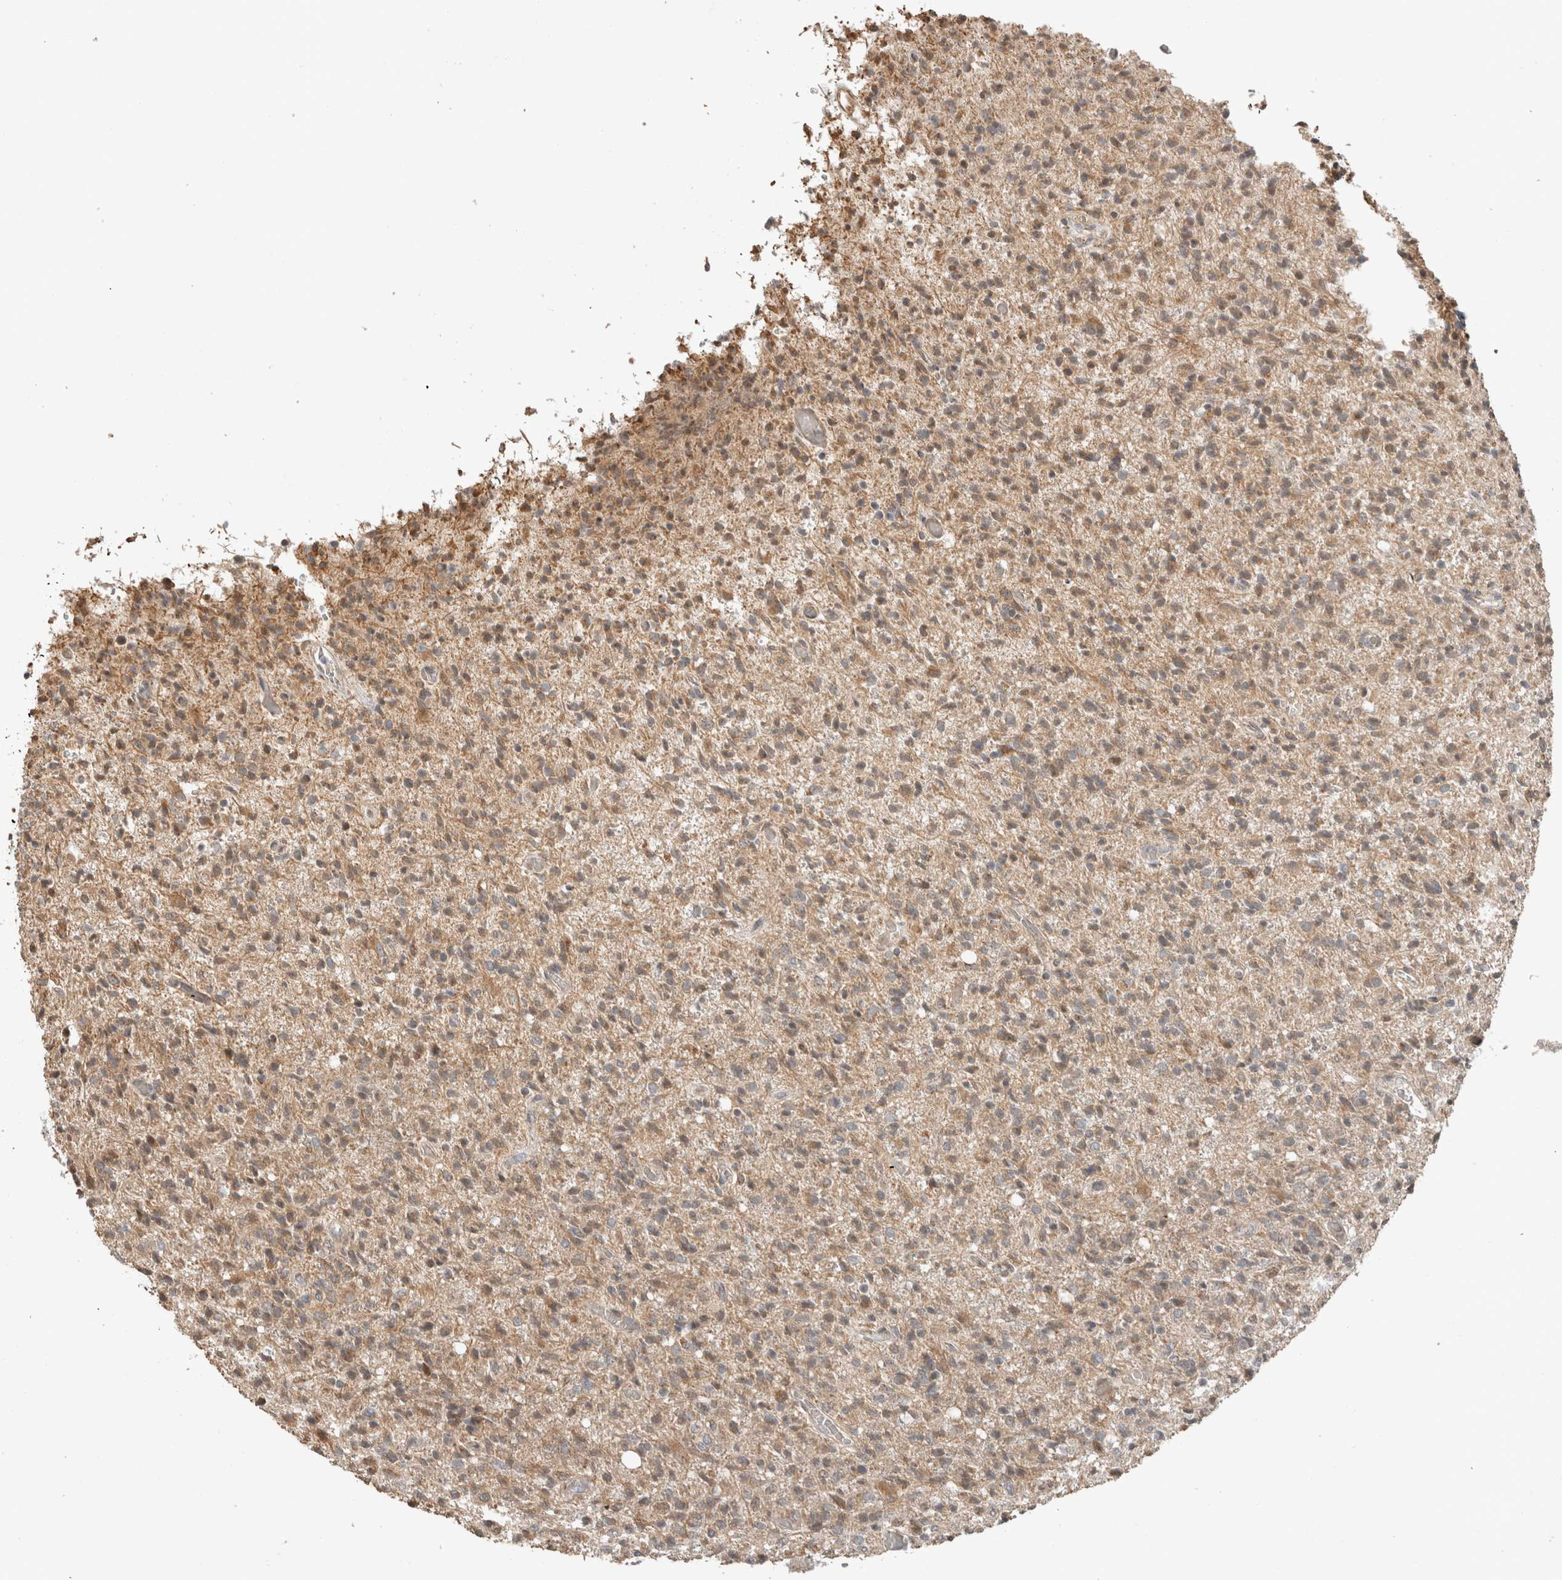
{"staining": {"intensity": "weak", "quantity": ">75%", "location": "cytoplasmic/membranous"}, "tissue": "glioma", "cell_type": "Tumor cells", "image_type": "cancer", "snomed": [{"axis": "morphology", "description": "Glioma, malignant, High grade"}, {"axis": "topography", "description": "Brain"}], "caption": "Immunohistochemistry (DAB) staining of glioma exhibits weak cytoplasmic/membranous protein staining in about >75% of tumor cells. (DAB IHC with brightfield microscopy, high magnification).", "gene": "GINS4", "patient": {"sex": "female", "age": 57}}